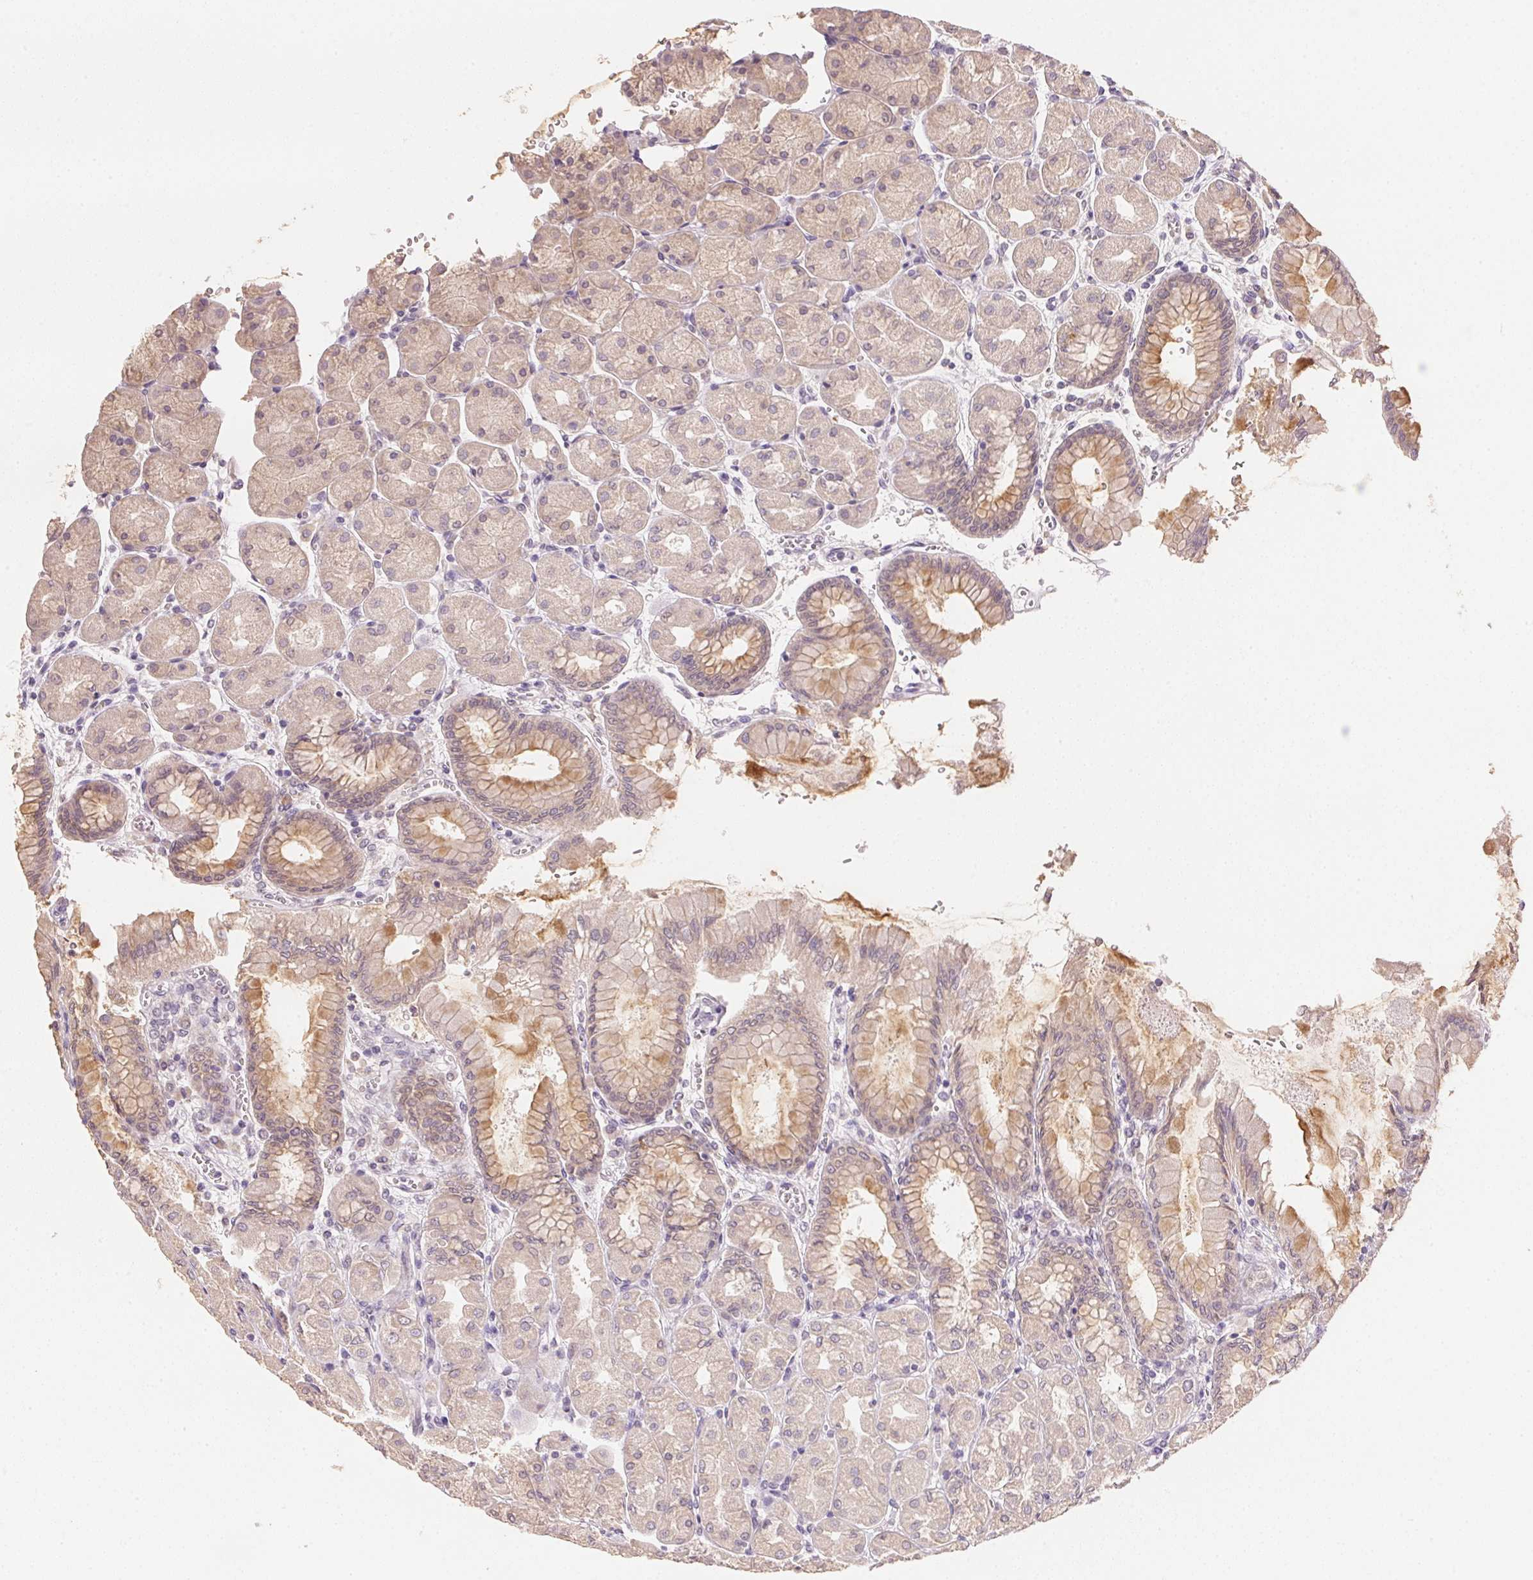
{"staining": {"intensity": "moderate", "quantity": "25%-75%", "location": "cytoplasmic/membranous"}, "tissue": "stomach", "cell_type": "Glandular cells", "image_type": "normal", "snomed": [{"axis": "morphology", "description": "Normal tissue, NOS"}, {"axis": "topography", "description": "Stomach, upper"}], "caption": "DAB immunohistochemical staining of unremarkable stomach exhibits moderate cytoplasmic/membranous protein staining in approximately 25%-75% of glandular cells. Nuclei are stained in blue.", "gene": "DHCR24", "patient": {"sex": "female", "age": 56}}